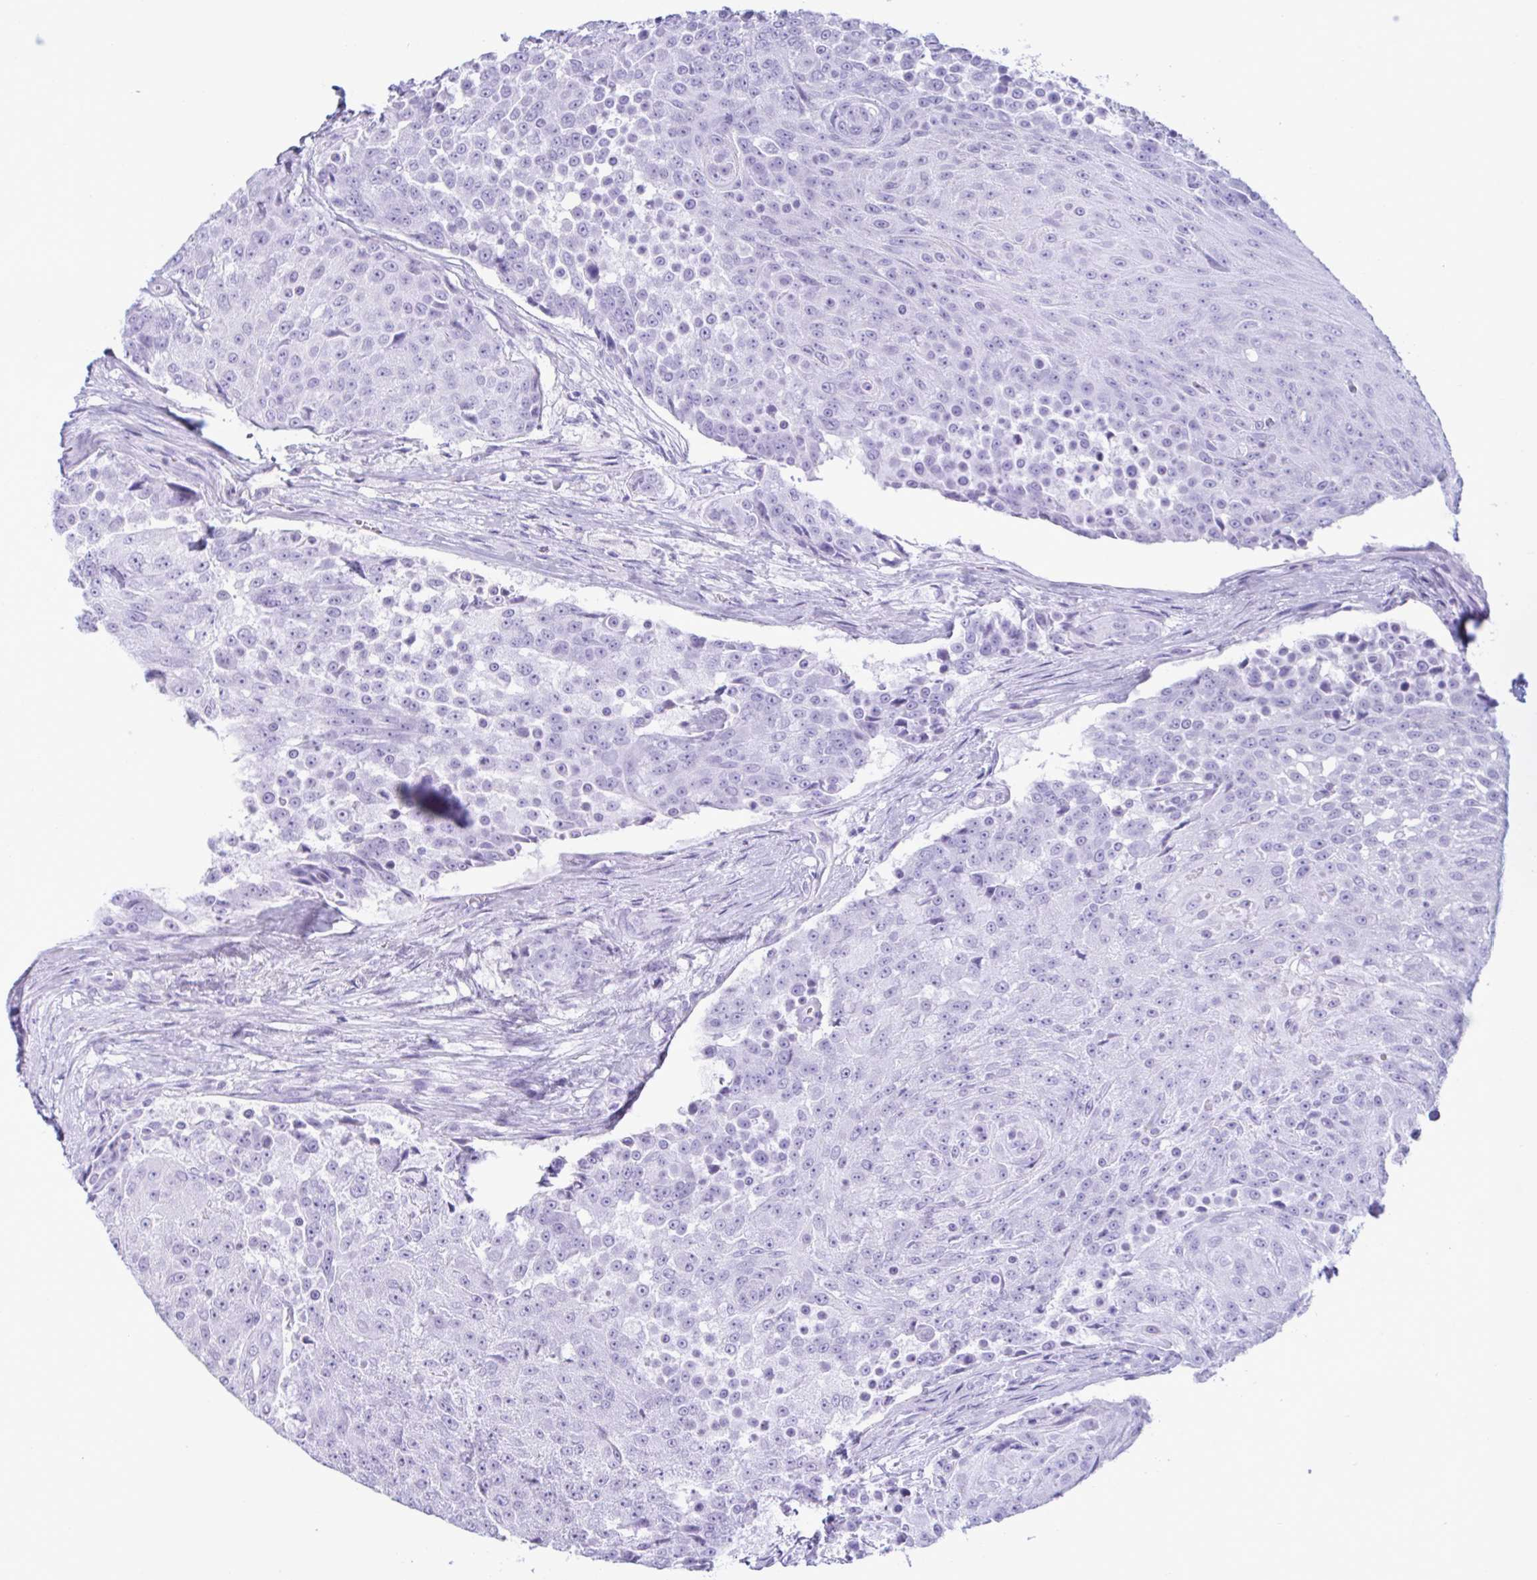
{"staining": {"intensity": "negative", "quantity": "none", "location": "none"}, "tissue": "urothelial cancer", "cell_type": "Tumor cells", "image_type": "cancer", "snomed": [{"axis": "morphology", "description": "Urothelial carcinoma, High grade"}, {"axis": "topography", "description": "Urinary bladder"}], "caption": "An IHC image of urothelial carcinoma (high-grade) is shown. There is no staining in tumor cells of urothelial carcinoma (high-grade). (Stains: DAB immunohistochemistry with hematoxylin counter stain, Microscopy: brightfield microscopy at high magnification).", "gene": "MRGPRG", "patient": {"sex": "female", "age": 63}}